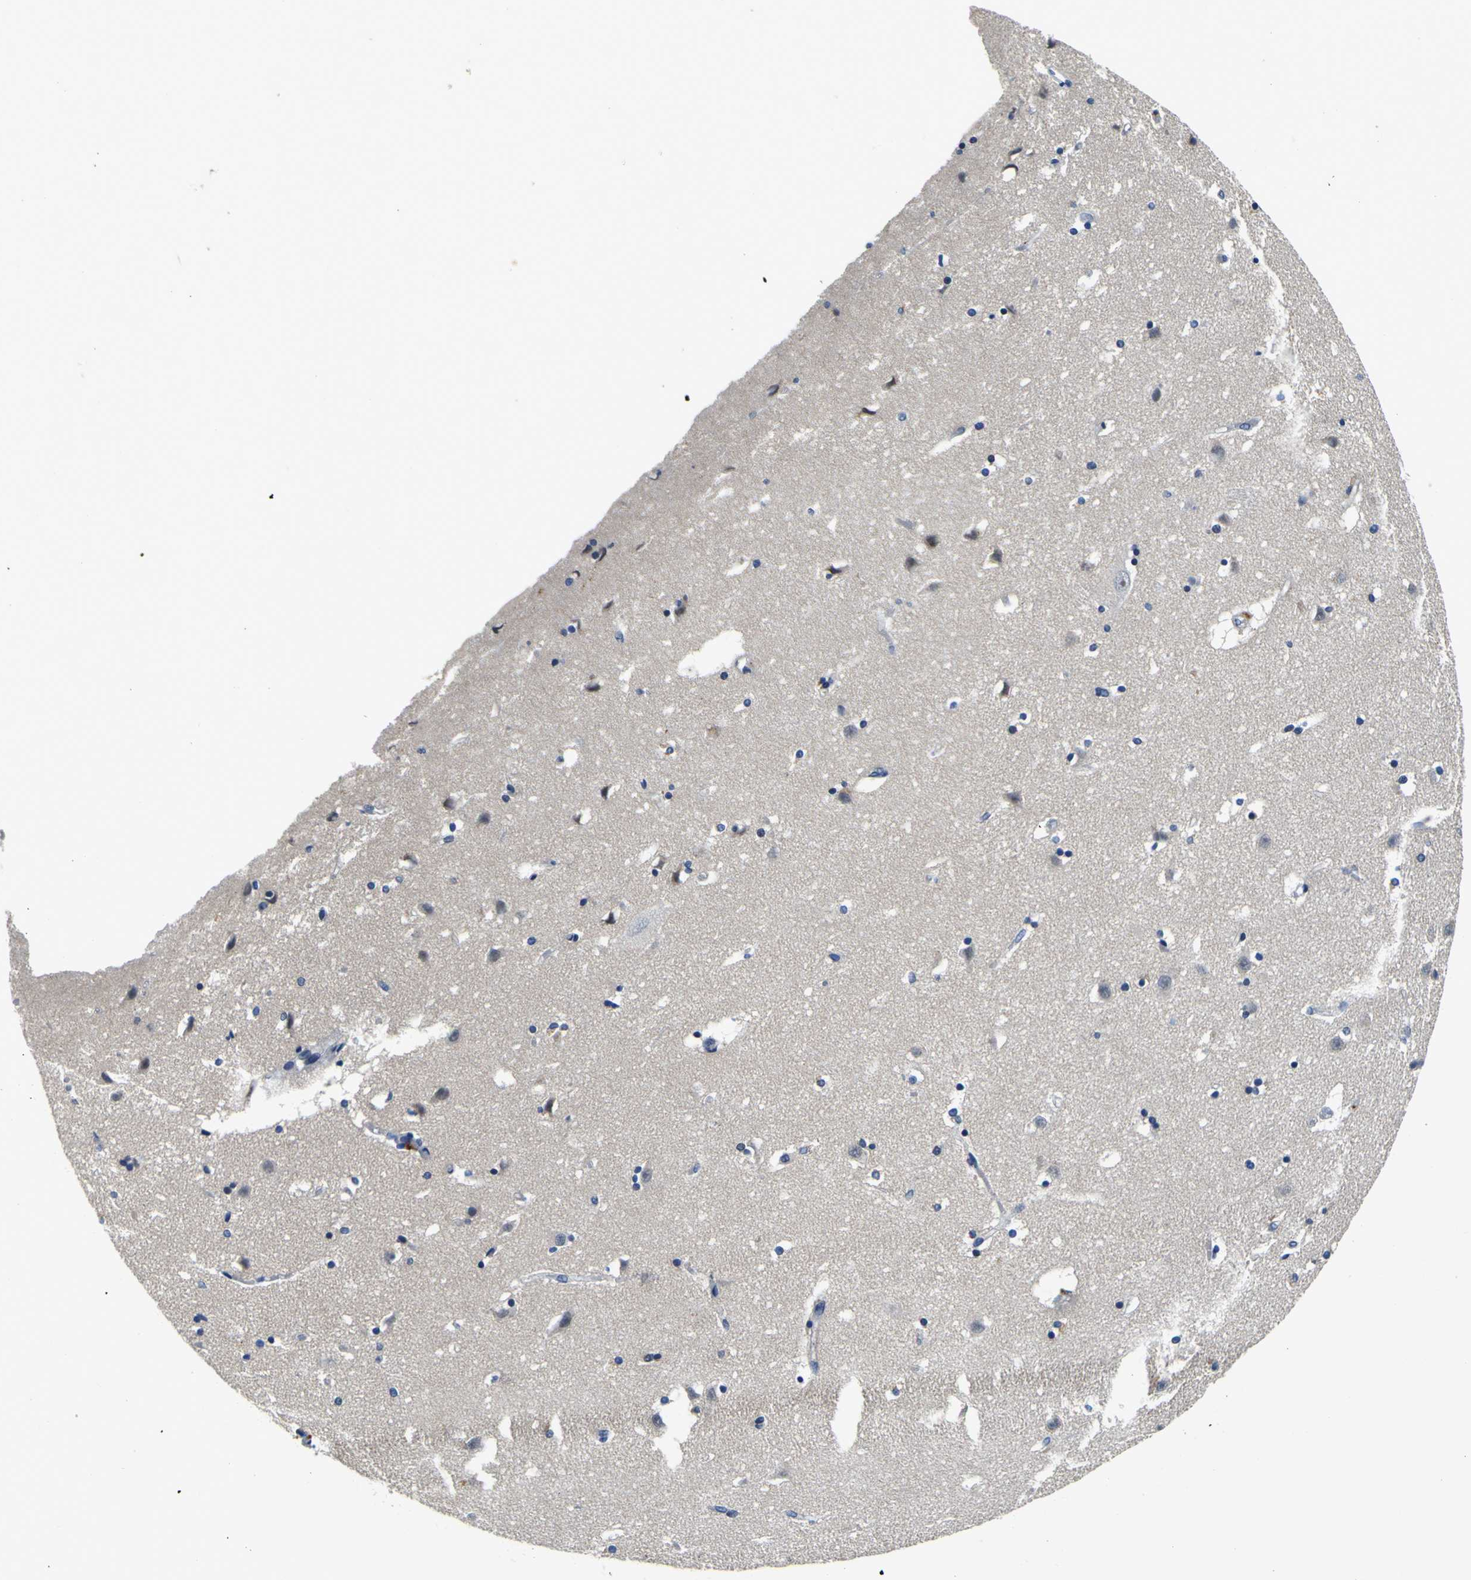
{"staining": {"intensity": "moderate", "quantity": "<25%", "location": "cytoplasmic/membranous"}, "tissue": "caudate", "cell_type": "Glial cells", "image_type": "normal", "snomed": [{"axis": "morphology", "description": "Normal tissue, NOS"}, {"axis": "topography", "description": "Lateral ventricle wall"}], "caption": "About <25% of glial cells in normal caudate exhibit moderate cytoplasmic/membranous protein positivity as visualized by brown immunohistochemical staining.", "gene": "TNIK", "patient": {"sex": "male", "age": 45}}